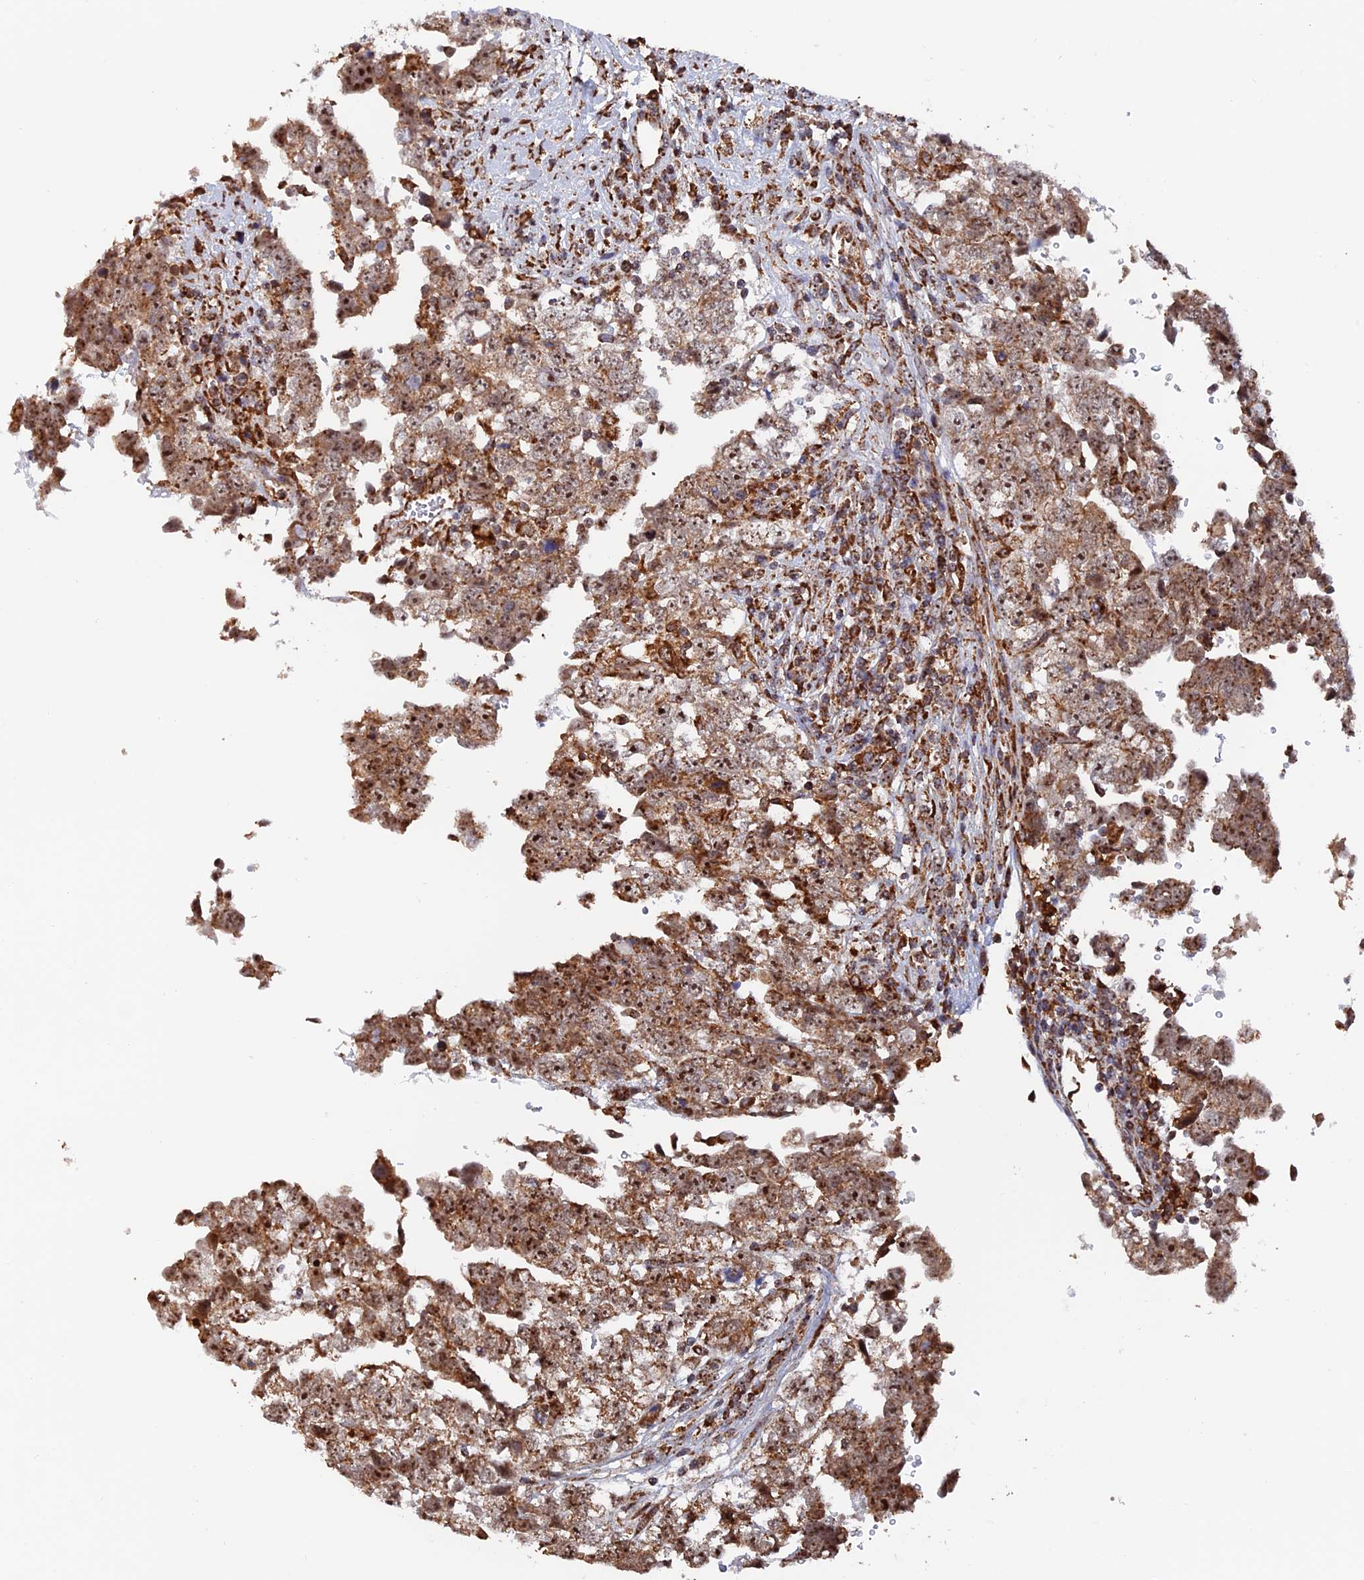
{"staining": {"intensity": "moderate", "quantity": ">75%", "location": "cytoplasmic/membranous"}, "tissue": "testis cancer", "cell_type": "Tumor cells", "image_type": "cancer", "snomed": [{"axis": "morphology", "description": "Carcinoma, Embryonal, NOS"}, {"axis": "topography", "description": "Testis"}], "caption": "Tumor cells exhibit moderate cytoplasmic/membranous positivity in about >75% of cells in testis embryonal carcinoma.", "gene": "DTYMK", "patient": {"sex": "male", "age": 37}}